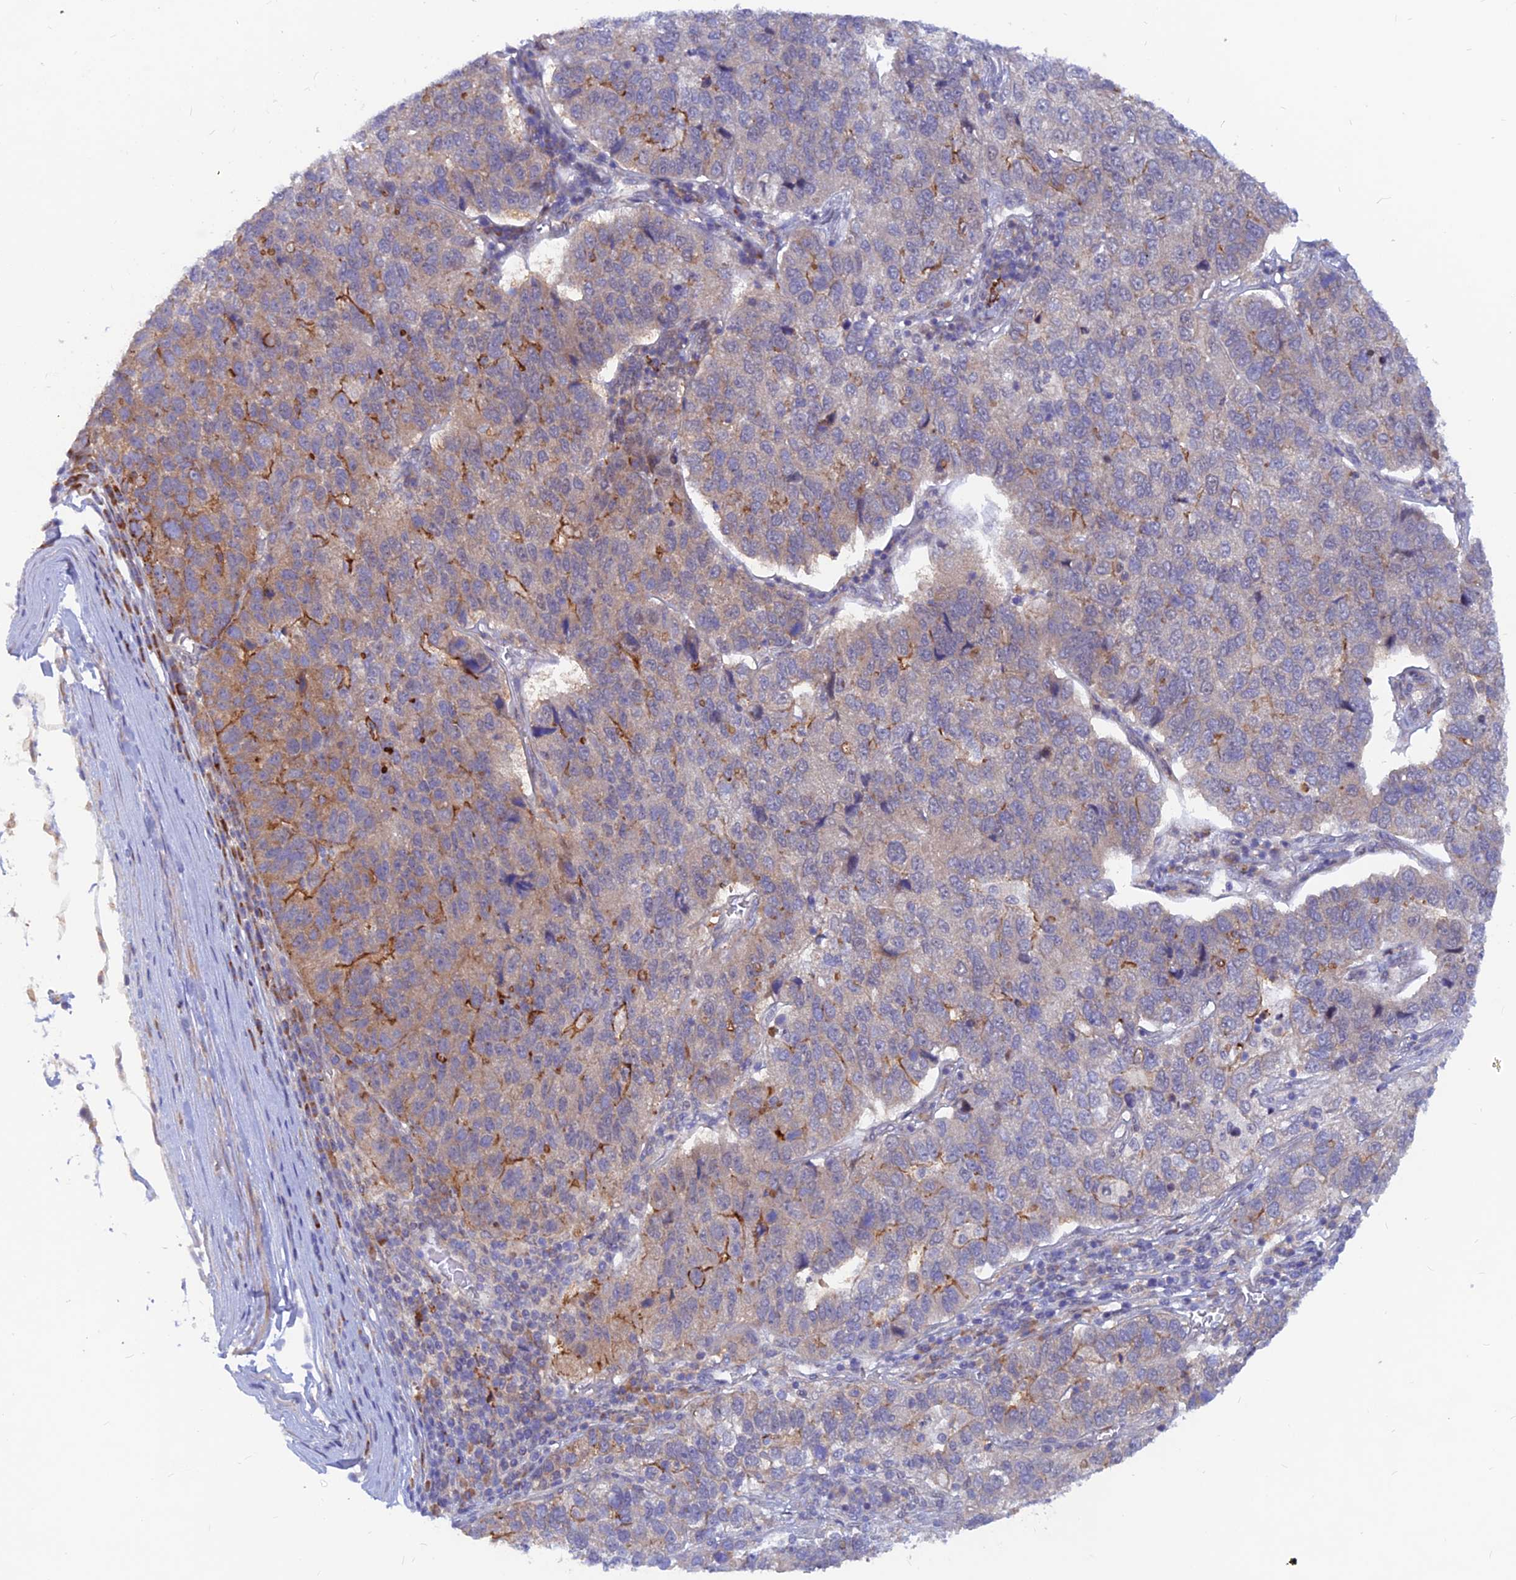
{"staining": {"intensity": "moderate", "quantity": "<25%", "location": "cytoplasmic/membranous"}, "tissue": "pancreatic cancer", "cell_type": "Tumor cells", "image_type": "cancer", "snomed": [{"axis": "morphology", "description": "Adenocarcinoma, NOS"}, {"axis": "topography", "description": "Pancreas"}], "caption": "A histopathology image of pancreatic adenocarcinoma stained for a protein demonstrates moderate cytoplasmic/membranous brown staining in tumor cells. (DAB (3,3'-diaminobenzidine) = brown stain, brightfield microscopy at high magnification).", "gene": "DNAJC16", "patient": {"sex": "female", "age": 61}}